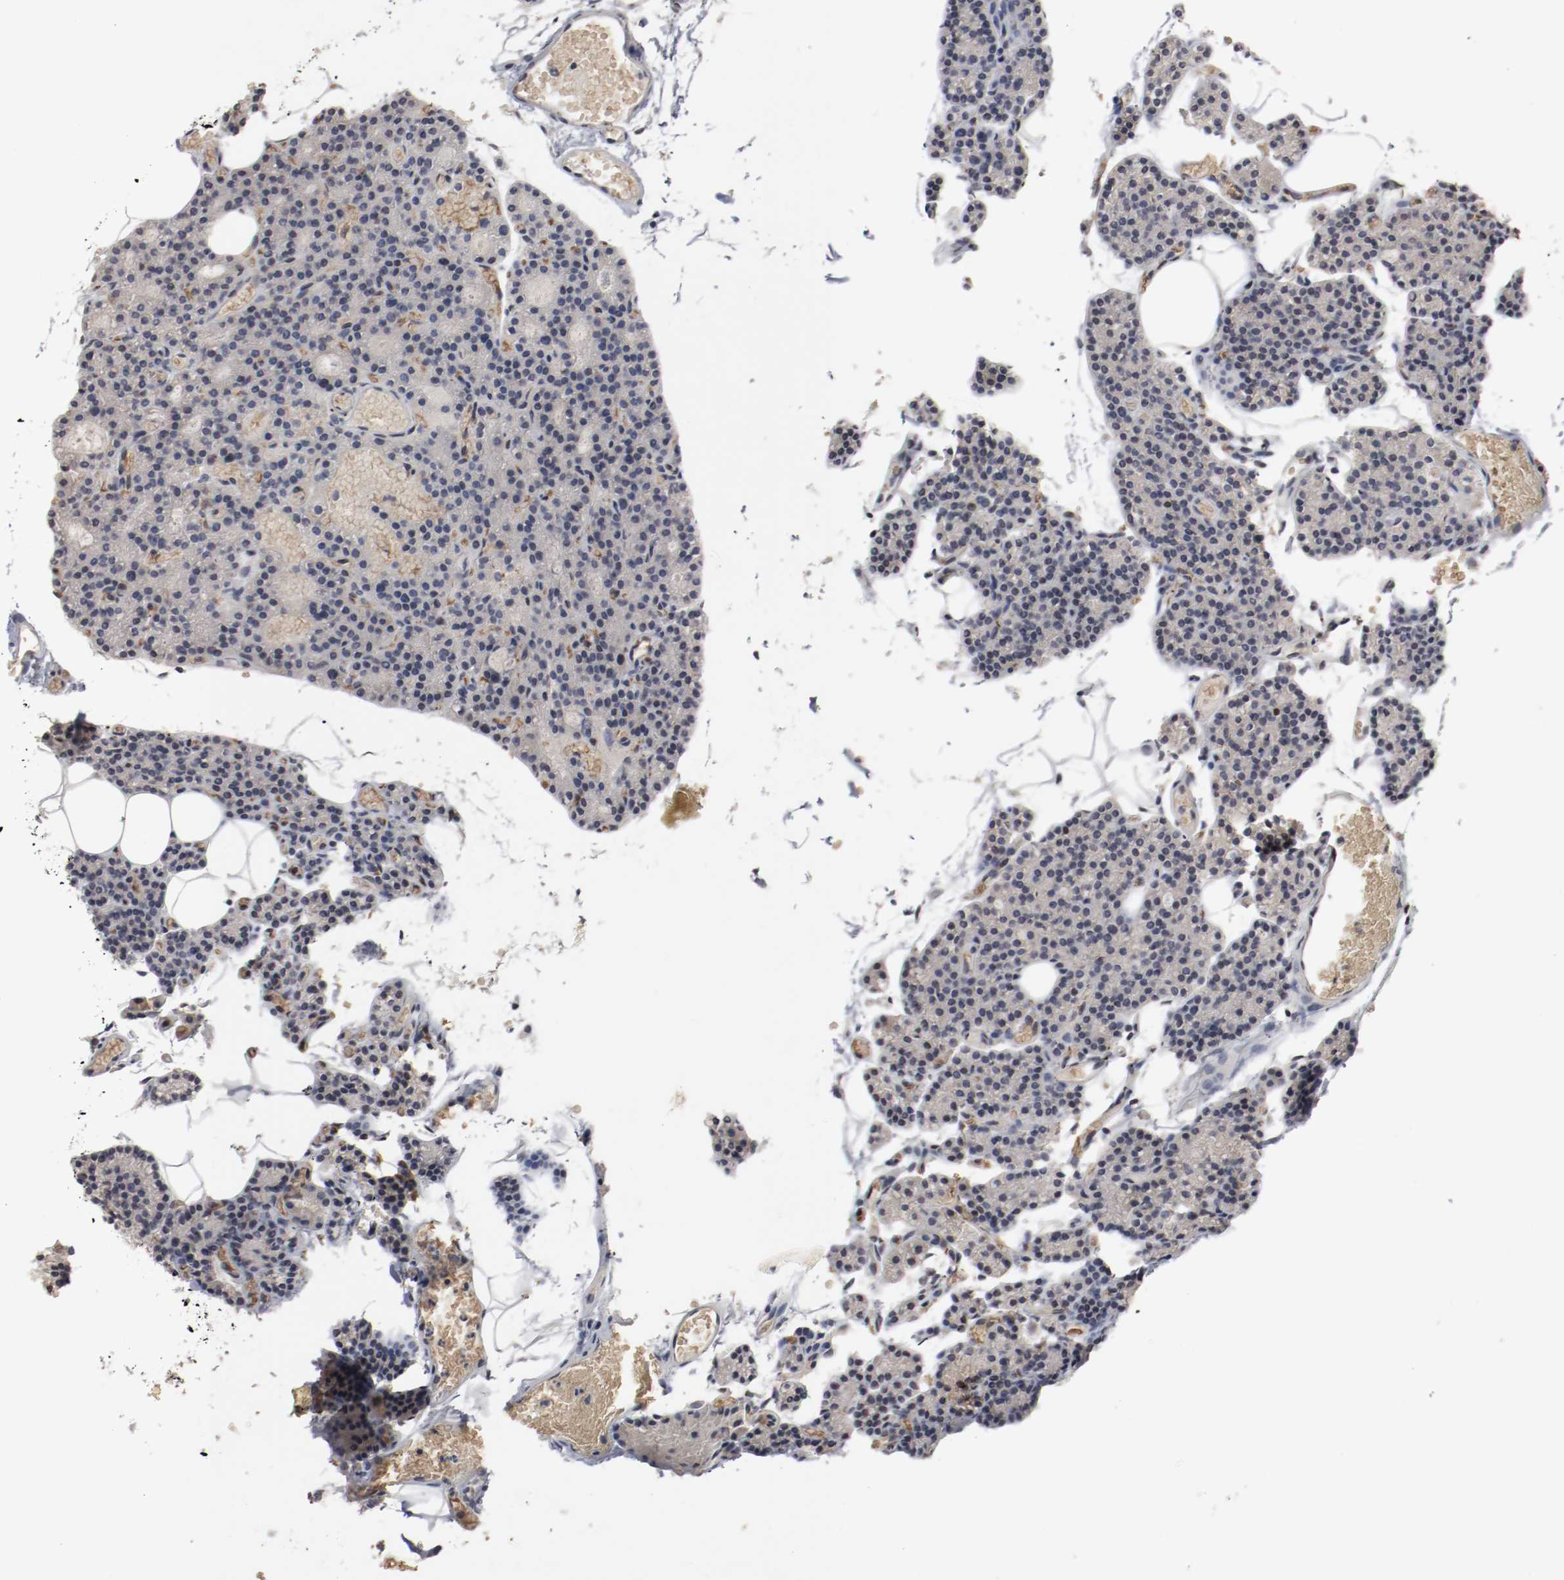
{"staining": {"intensity": "negative", "quantity": "none", "location": "none"}, "tissue": "parathyroid gland", "cell_type": "Glandular cells", "image_type": "normal", "snomed": [{"axis": "morphology", "description": "Normal tissue, NOS"}, {"axis": "topography", "description": "Parathyroid gland"}], "caption": "Parathyroid gland stained for a protein using immunohistochemistry exhibits no staining glandular cells.", "gene": "JUND", "patient": {"sex": "female", "age": 60}}